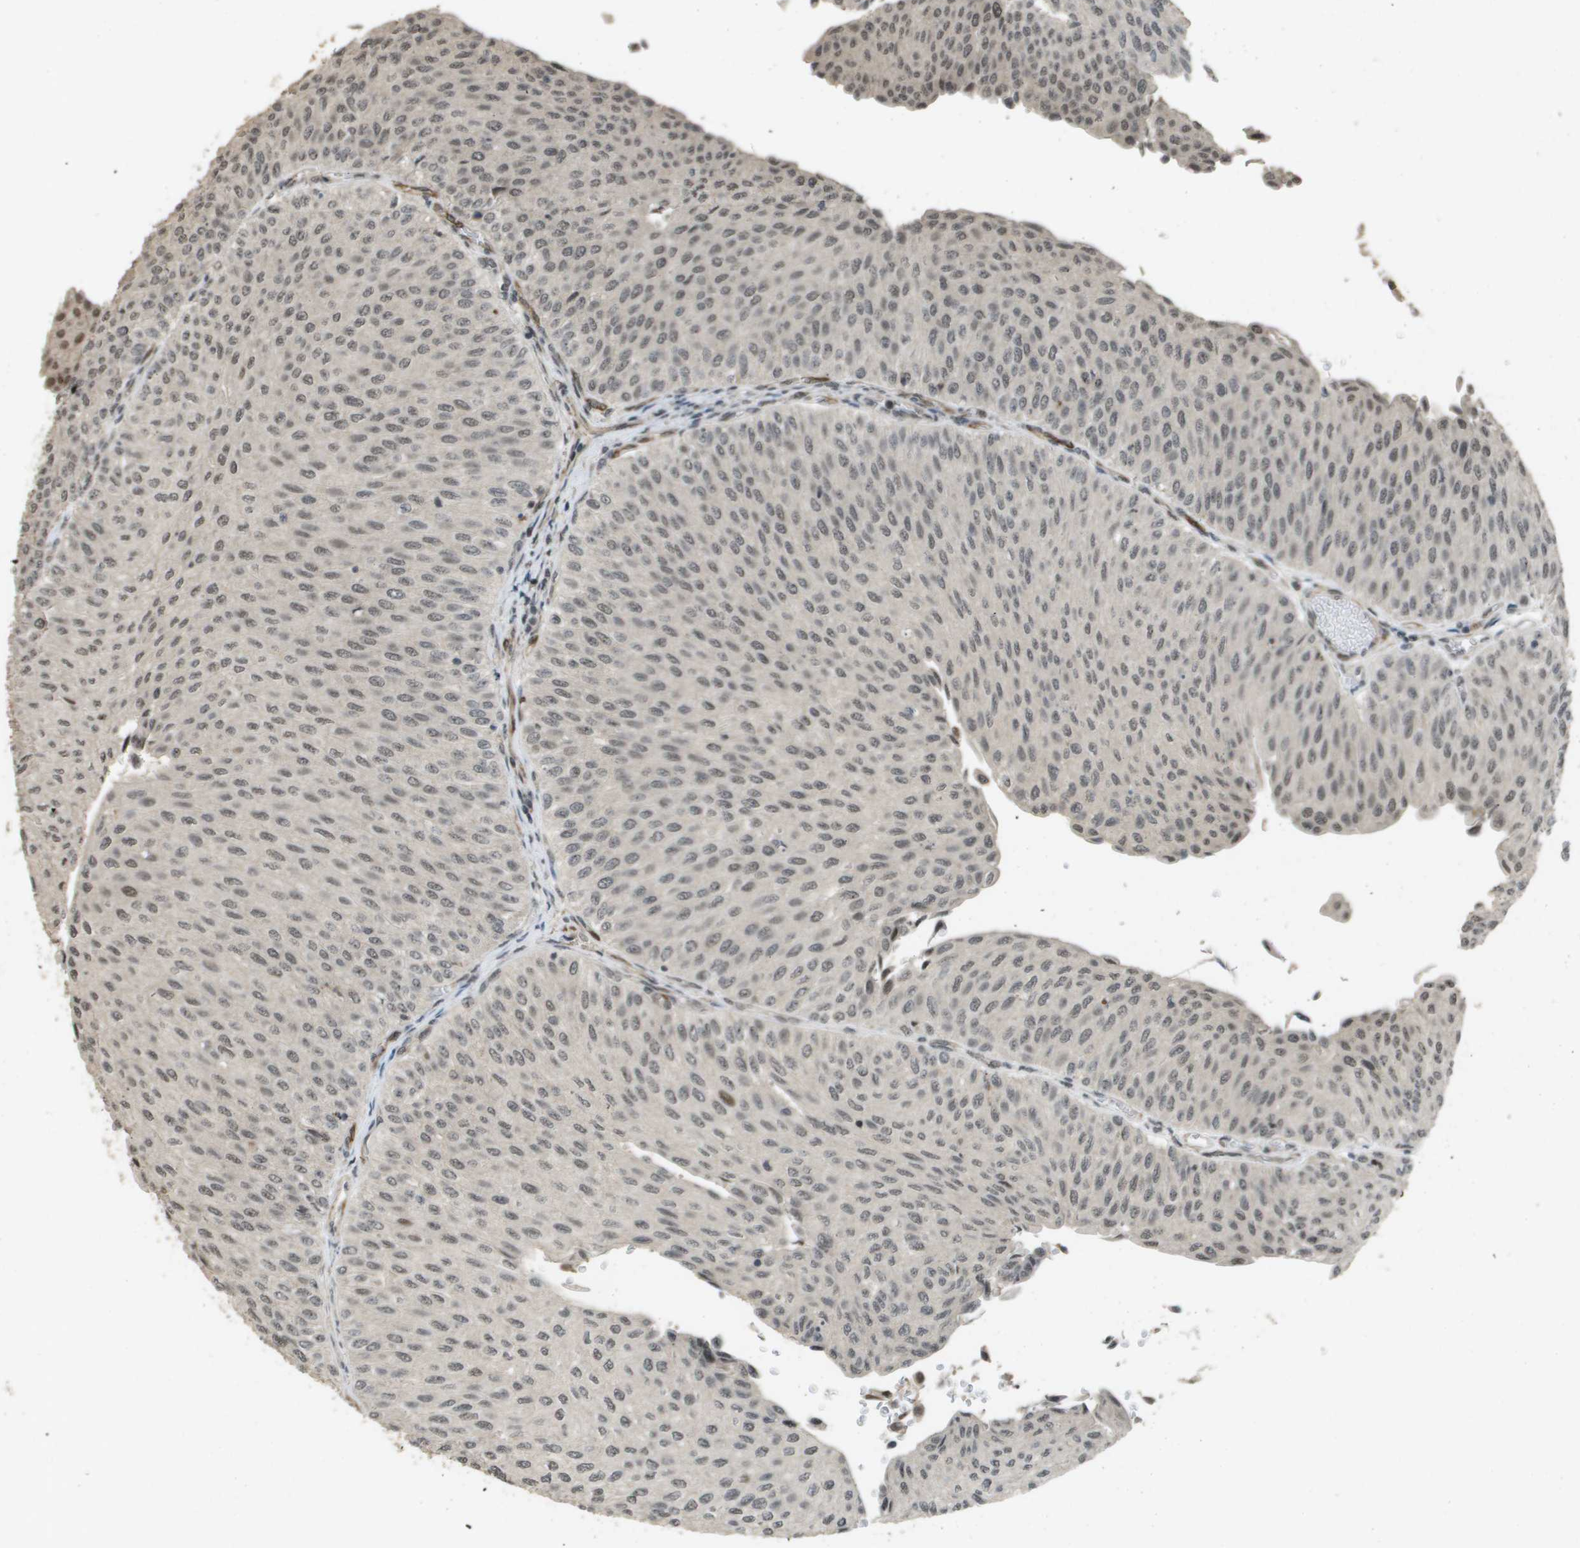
{"staining": {"intensity": "weak", "quantity": ">75%", "location": "nuclear"}, "tissue": "urothelial cancer", "cell_type": "Tumor cells", "image_type": "cancer", "snomed": [{"axis": "morphology", "description": "Urothelial carcinoma, Low grade"}, {"axis": "topography", "description": "Urinary bladder"}], "caption": "A histopathology image showing weak nuclear expression in about >75% of tumor cells in urothelial cancer, as visualized by brown immunohistochemical staining.", "gene": "KAT5", "patient": {"sex": "male", "age": 78}}